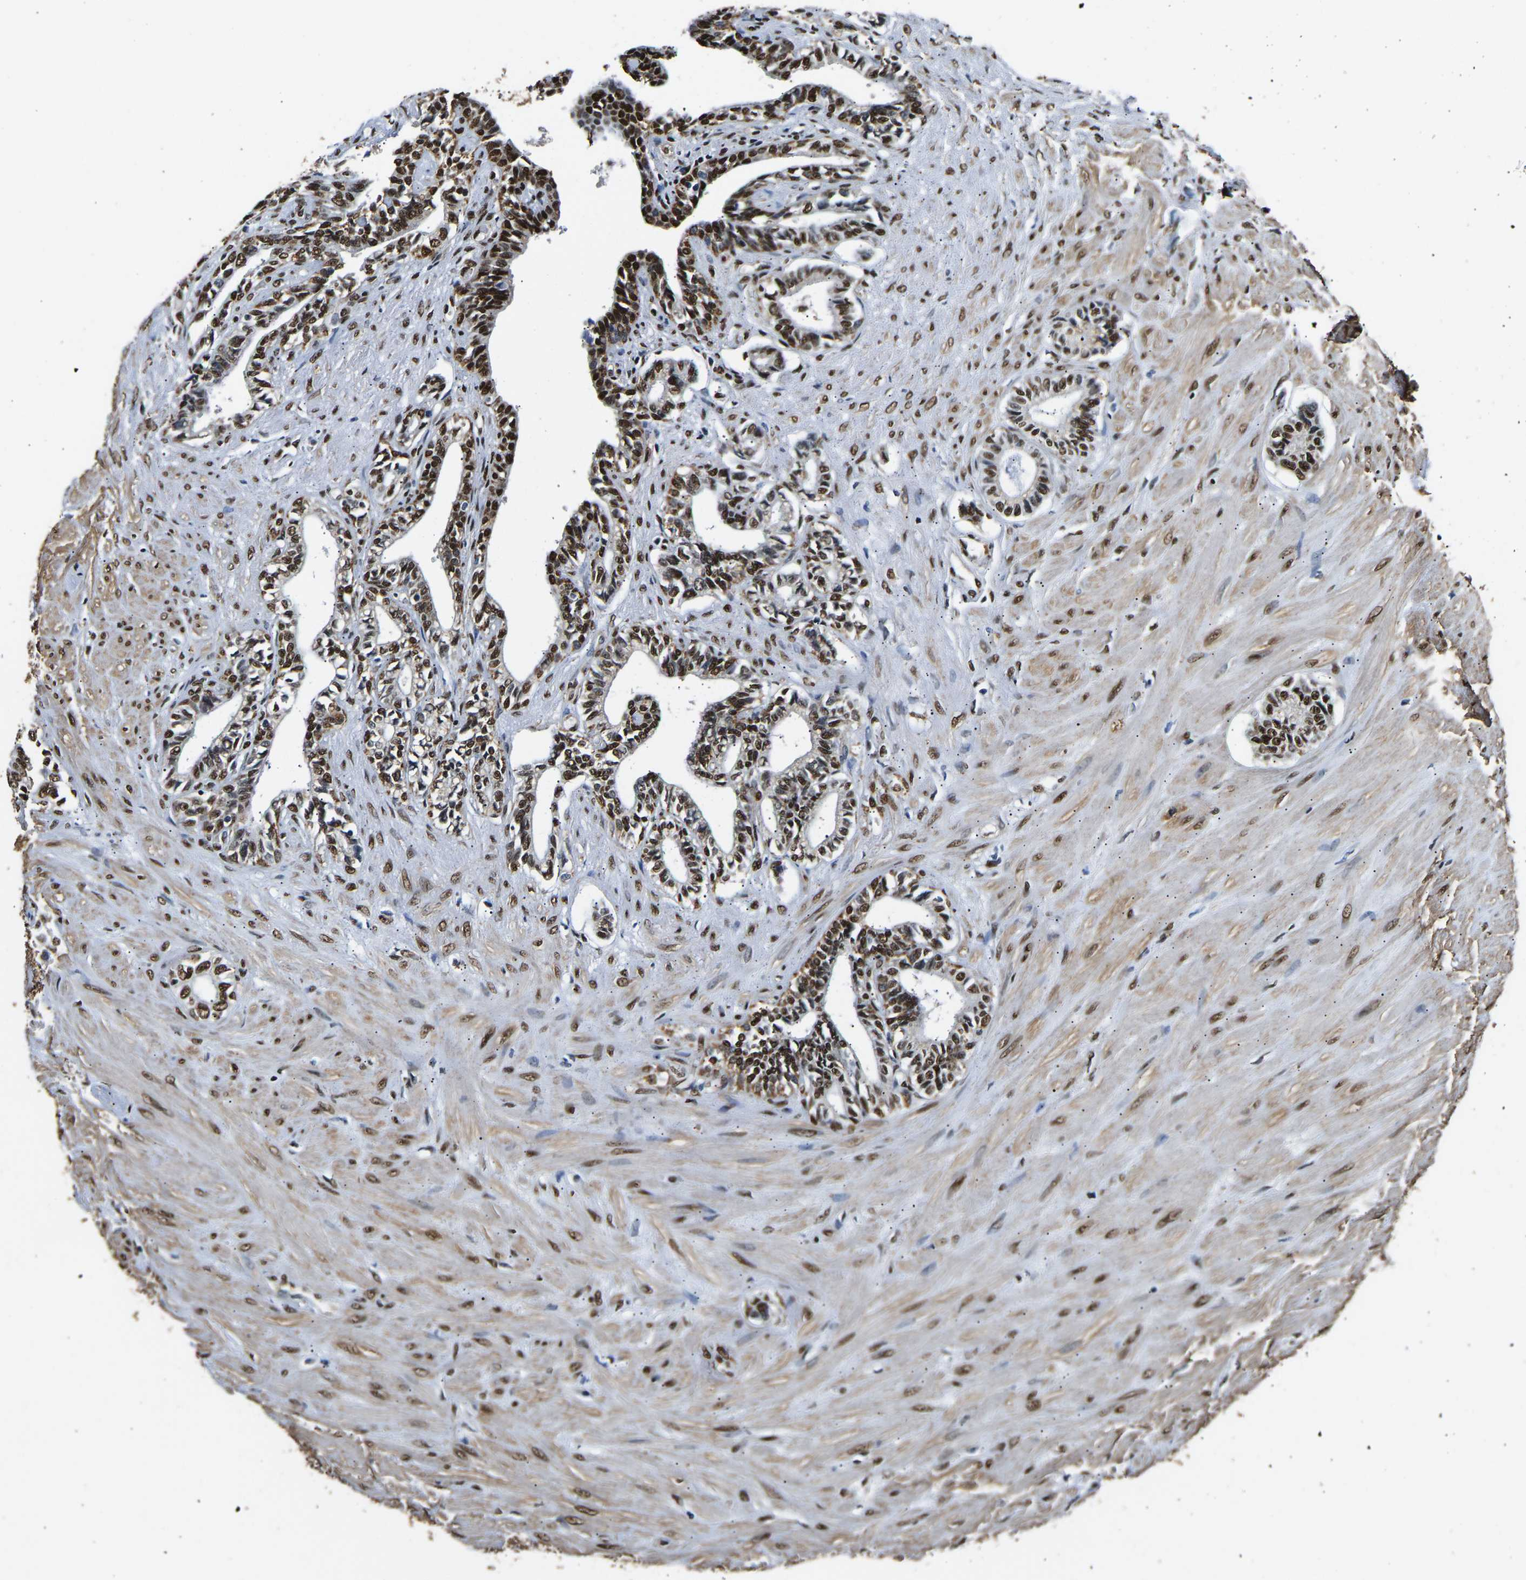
{"staining": {"intensity": "strong", "quantity": "25%-75%", "location": "nuclear"}, "tissue": "seminal vesicle", "cell_type": "Glandular cells", "image_type": "normal", "snomed": [{"axis": "morphology", "description": "Normal tissue, NOS"}, {"axis": "morphology", "description": "Adenocarcinoma, High grade"}, {"axis": "topography", "description": "Prostate"}, {"axis": "topography", "description": "Seminal veicle"}], "caption": "Immunohistochemical staining of benign seminal vesicle demonstrates strong nuclear protein staining in about 25%-75% of glandular cells.", "gene": "SAFB", "patient": {"sex": "male", "age": 55}}